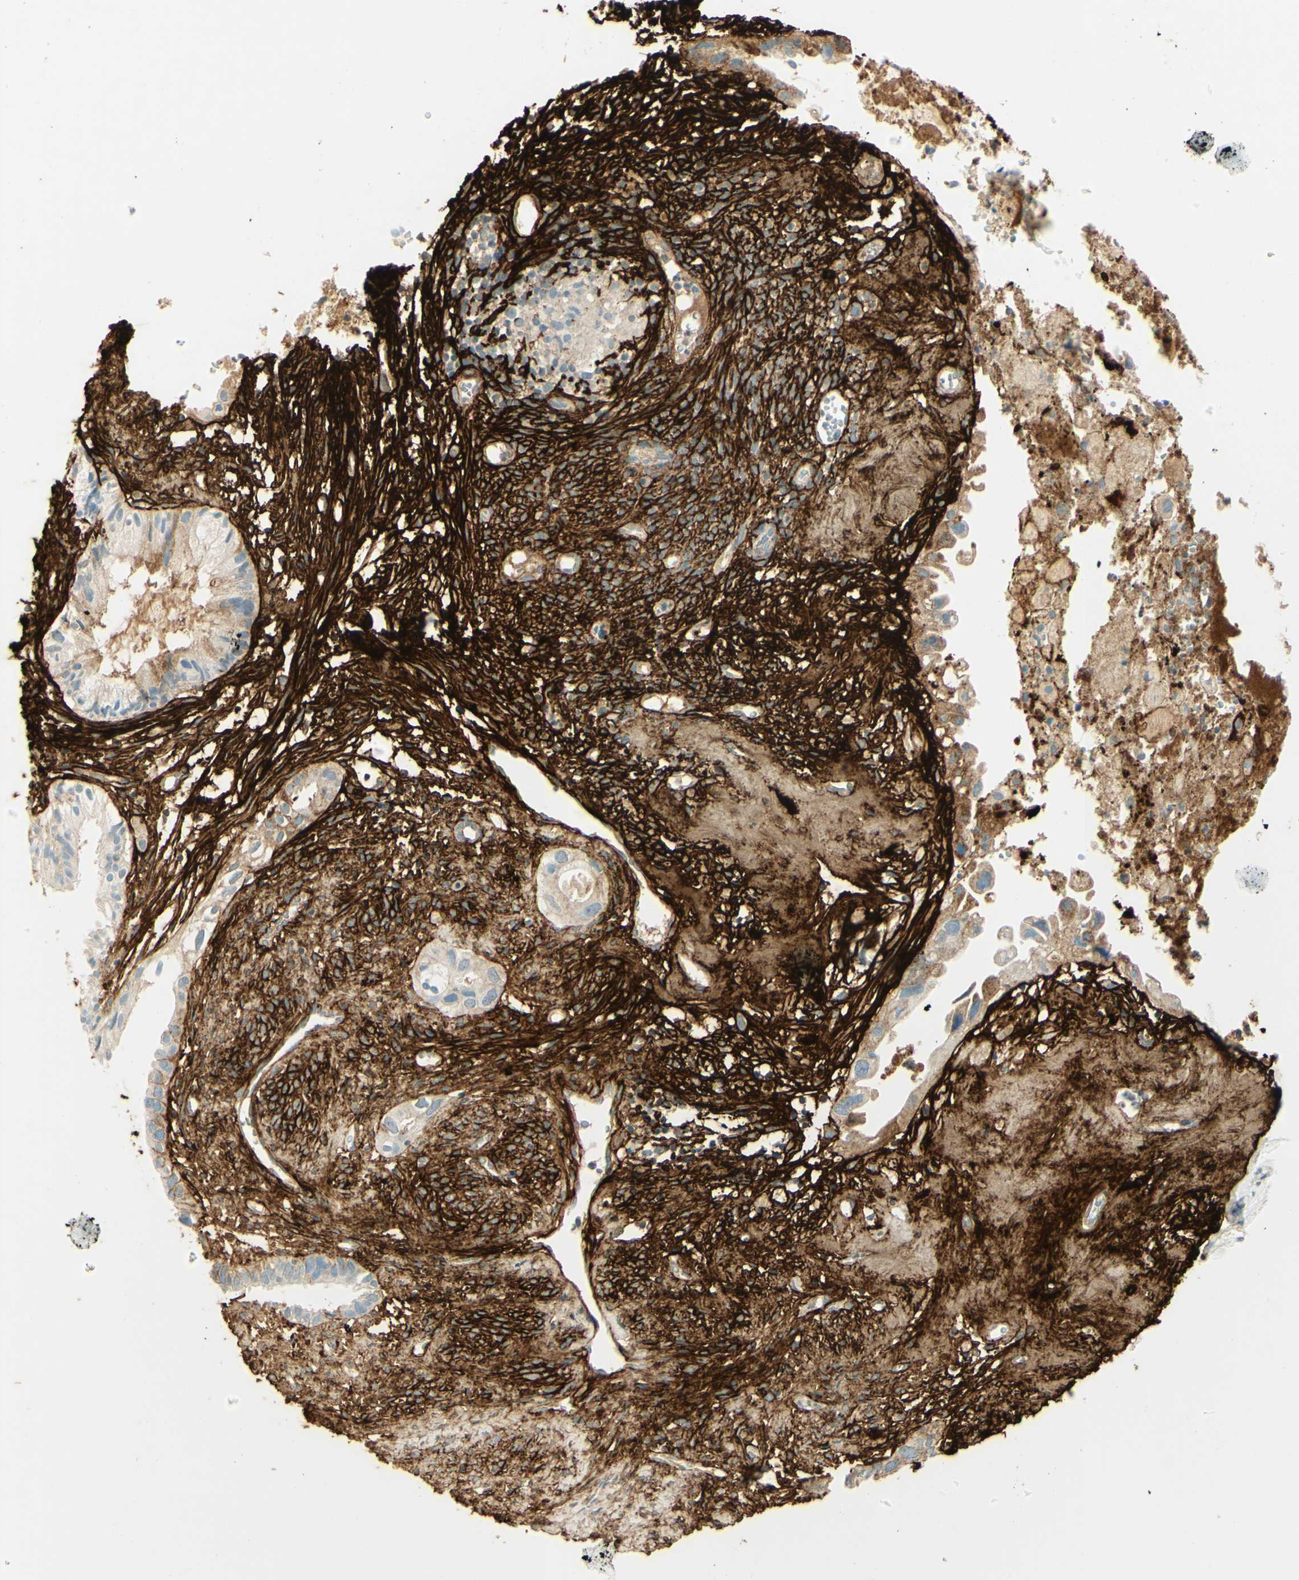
{"staining": {"intensity": "weak", "quantity": "<25%", "location": "cytoplasmic/membranous"}, "tissue": "cervical cancer", "cell_type": "Tumor cells", "image_type": "cancer", "snomed": [{"axis": "morphology", "description": "Normal tissue, NOS"}, {"axis": "morphology", "description": "Adenocarcinoma, NOS"}, {"axis": "topography", "description": "Cervix"}, {"axis": "topography", "description": "Endometrium"}], "caption": "An image of cervical cancer stained for a protein demonstrates no brown staining in tumor cells.", "gene": "TNN", "patient": {"sex": "female", "age": 86}}